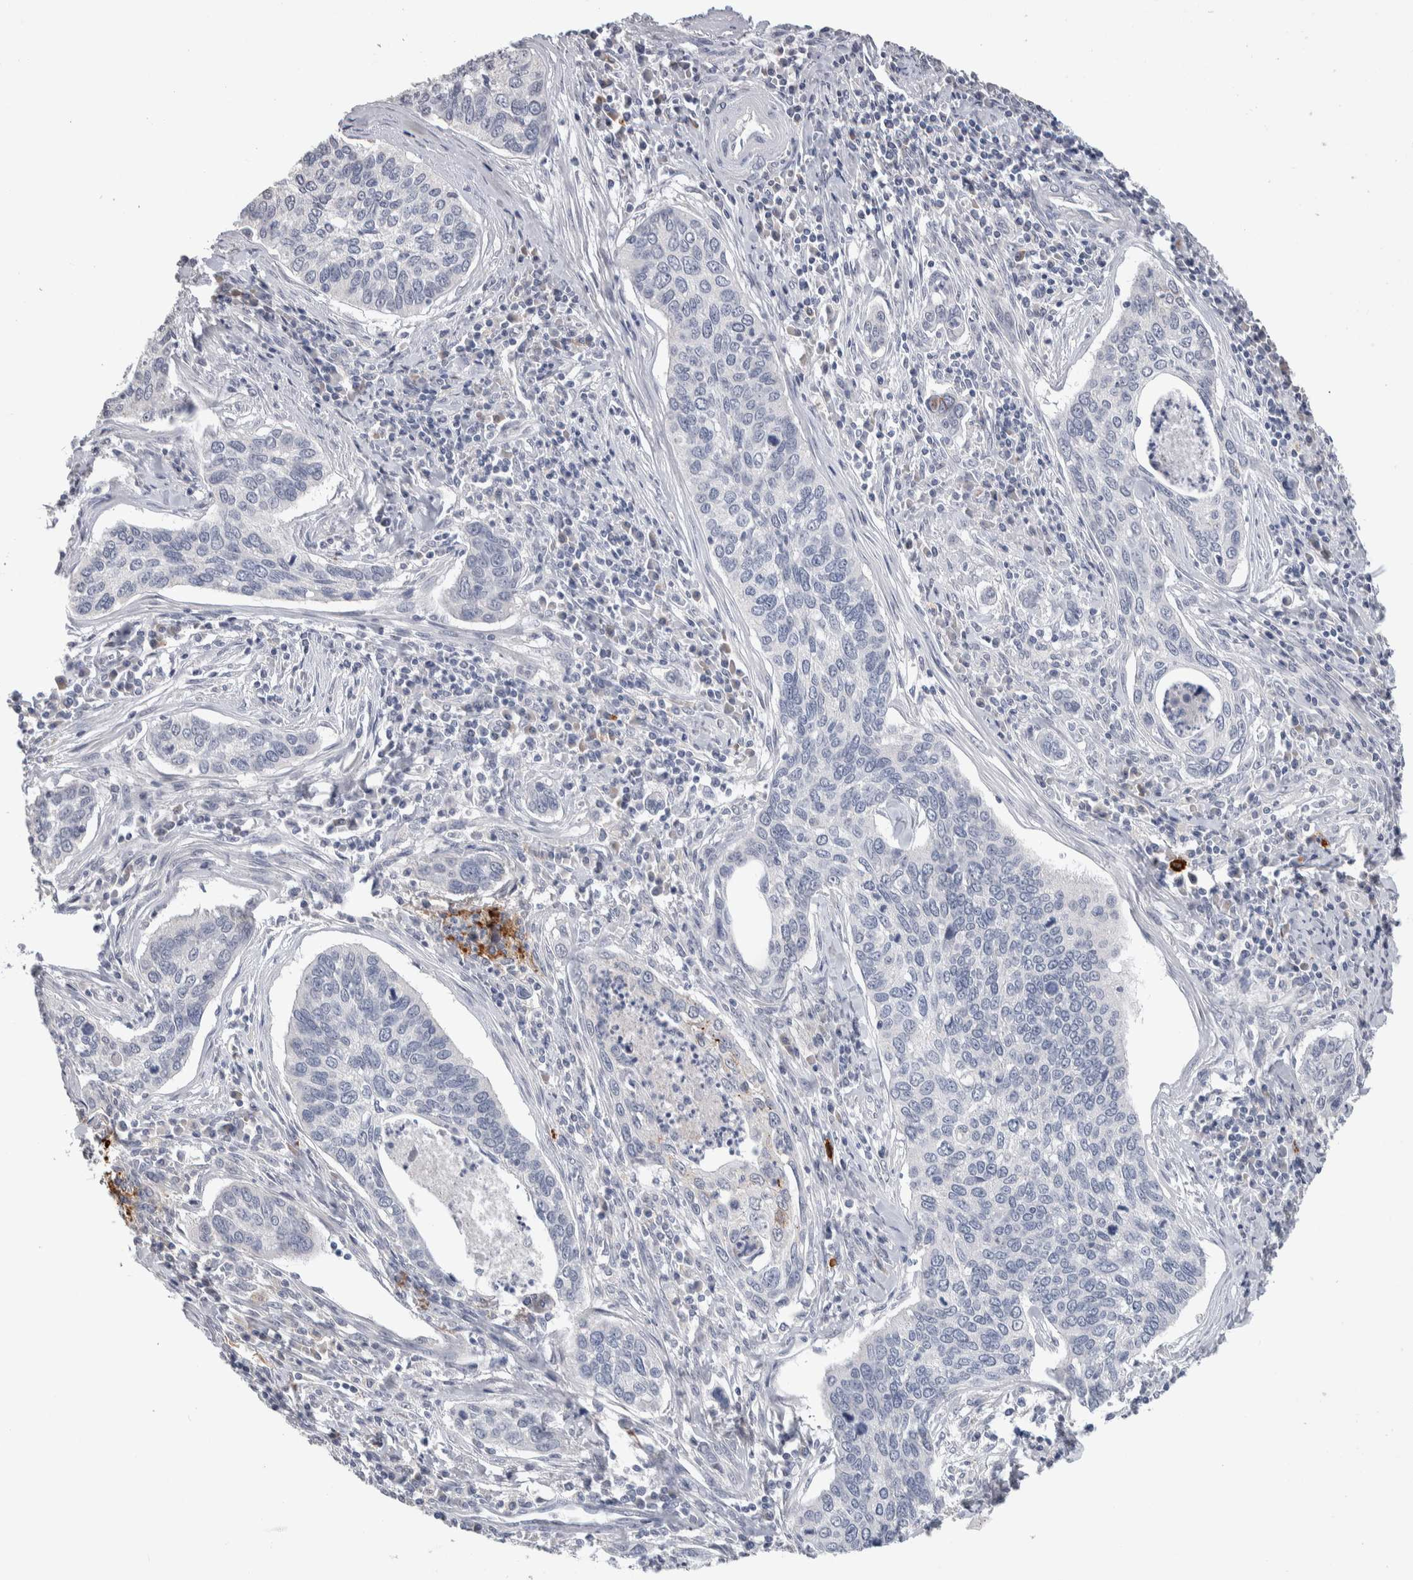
{"staining": {"intensity": "negative", "quantity": "none", "location": "none"}, "tissue": "cervical cancer", "cell_type": "Tumor cells", "image_type": "cancer", "snomed": [{"axis": "morphology", "description": "Squamous cell carcinoma, NOS"}, {"axis": "topography", "description": "Cervix"}], "caption": "Micrograph shows no significant protein positivity in tumor cells of cervical cancer (squamous cell carcinoma). The staining was performed using DAB (3,3'-diaminobenzidine) to visualize the protein expression in brown, while the nuclei were stained in blue with hematoxylin (Magnification: 20x).", "gene": "TMEM102", "patient": {"sex": "female", "age": 53}}